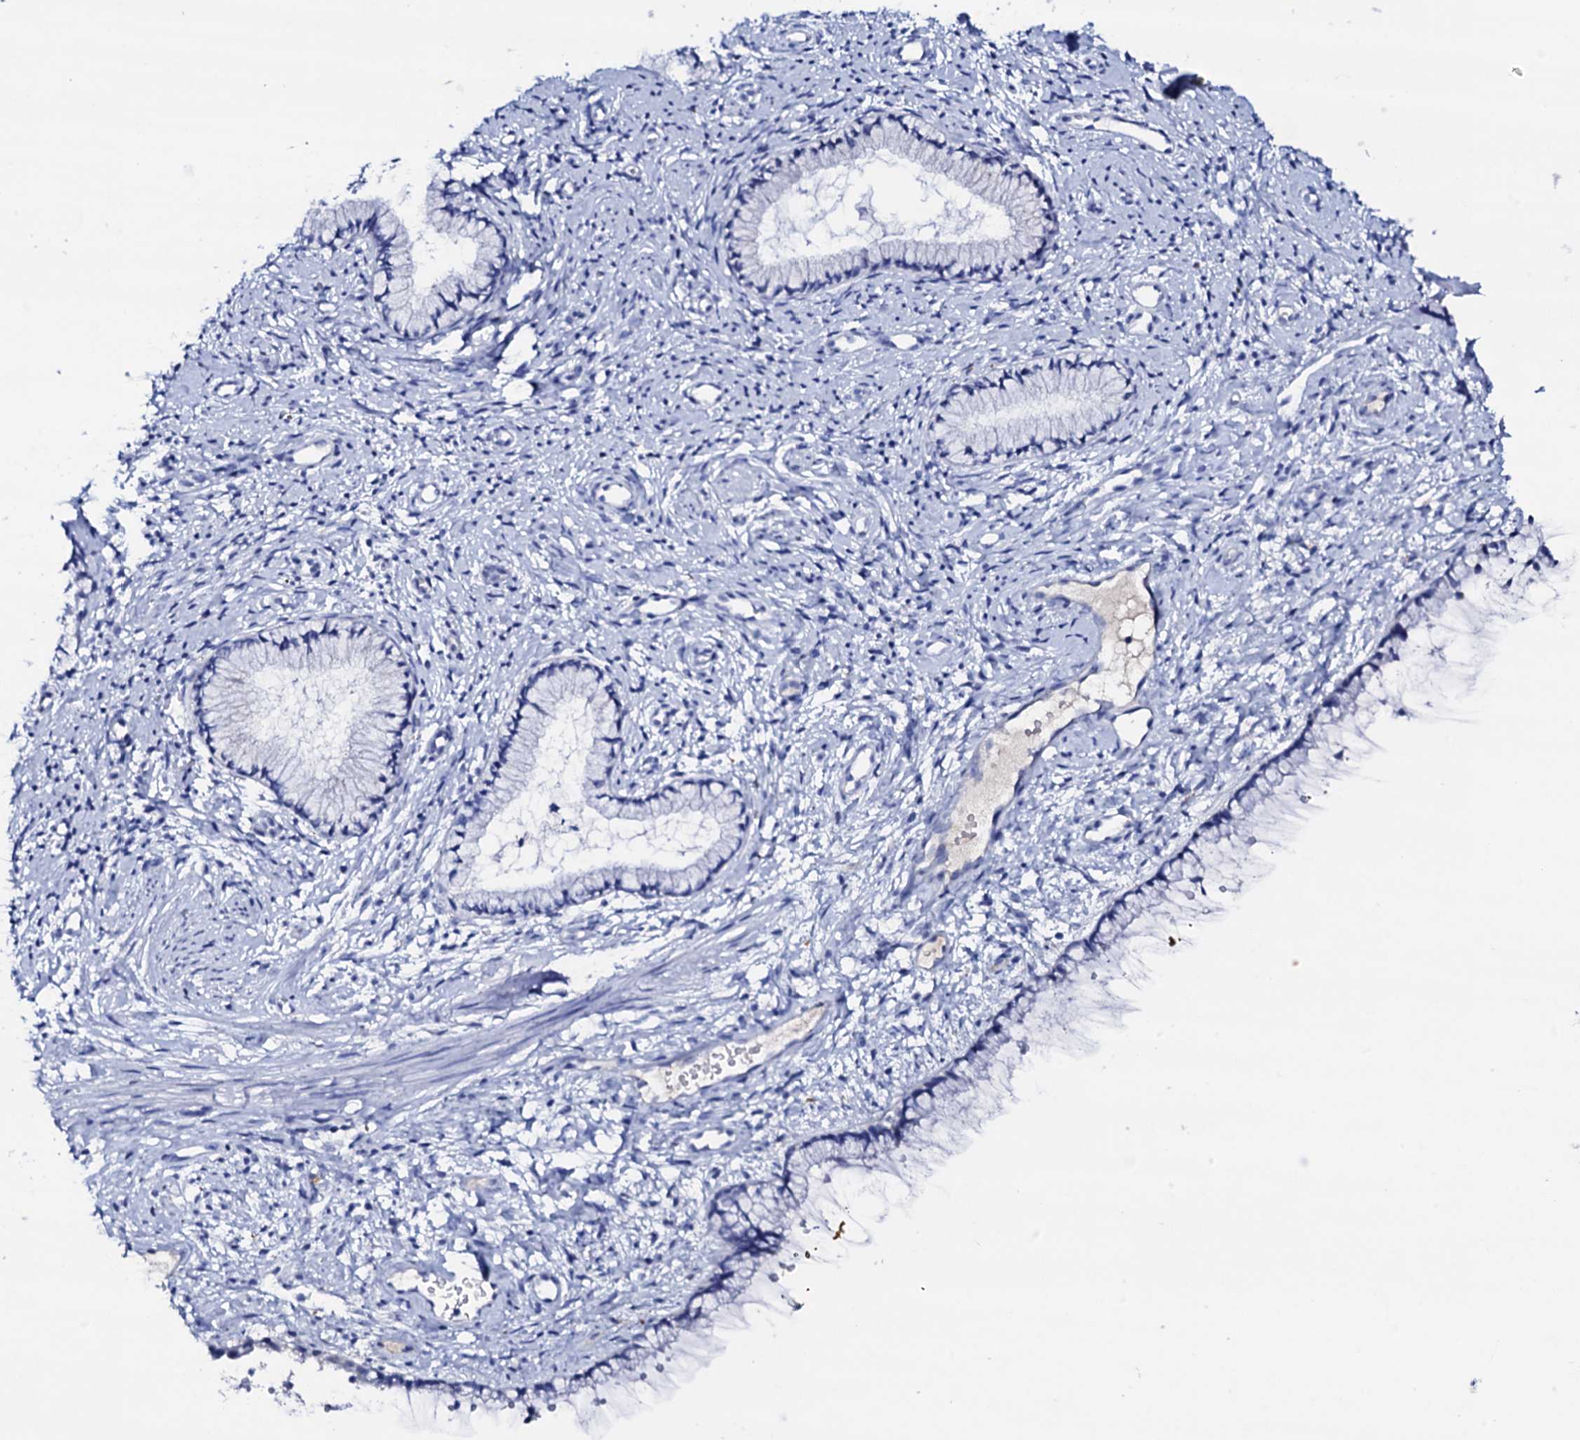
{"staining": {"intensity": "weak", "quantity": "<25%", "location": "cytoplasmic/membranous"}, "tissue": "cervix", "cell_type": "Glandular cells", "image_type": "normal", "snomed": [{"axis": "morphology", "description": "Normal tissue, NOS"}, {"axis": "topography", "description": "Cervix"}], "caption": "DAB immunohistochemical staining of benign cervix shows no significant staining in glandular cells. (Stains: DAB (3,3'-diaminobenzidine) IHC with hematoxylin counter stain, Microscopy: brightfield microscopy at high magnification).", "gene": "FBXL16", "patient": {"sex": "female", "age": 57}}